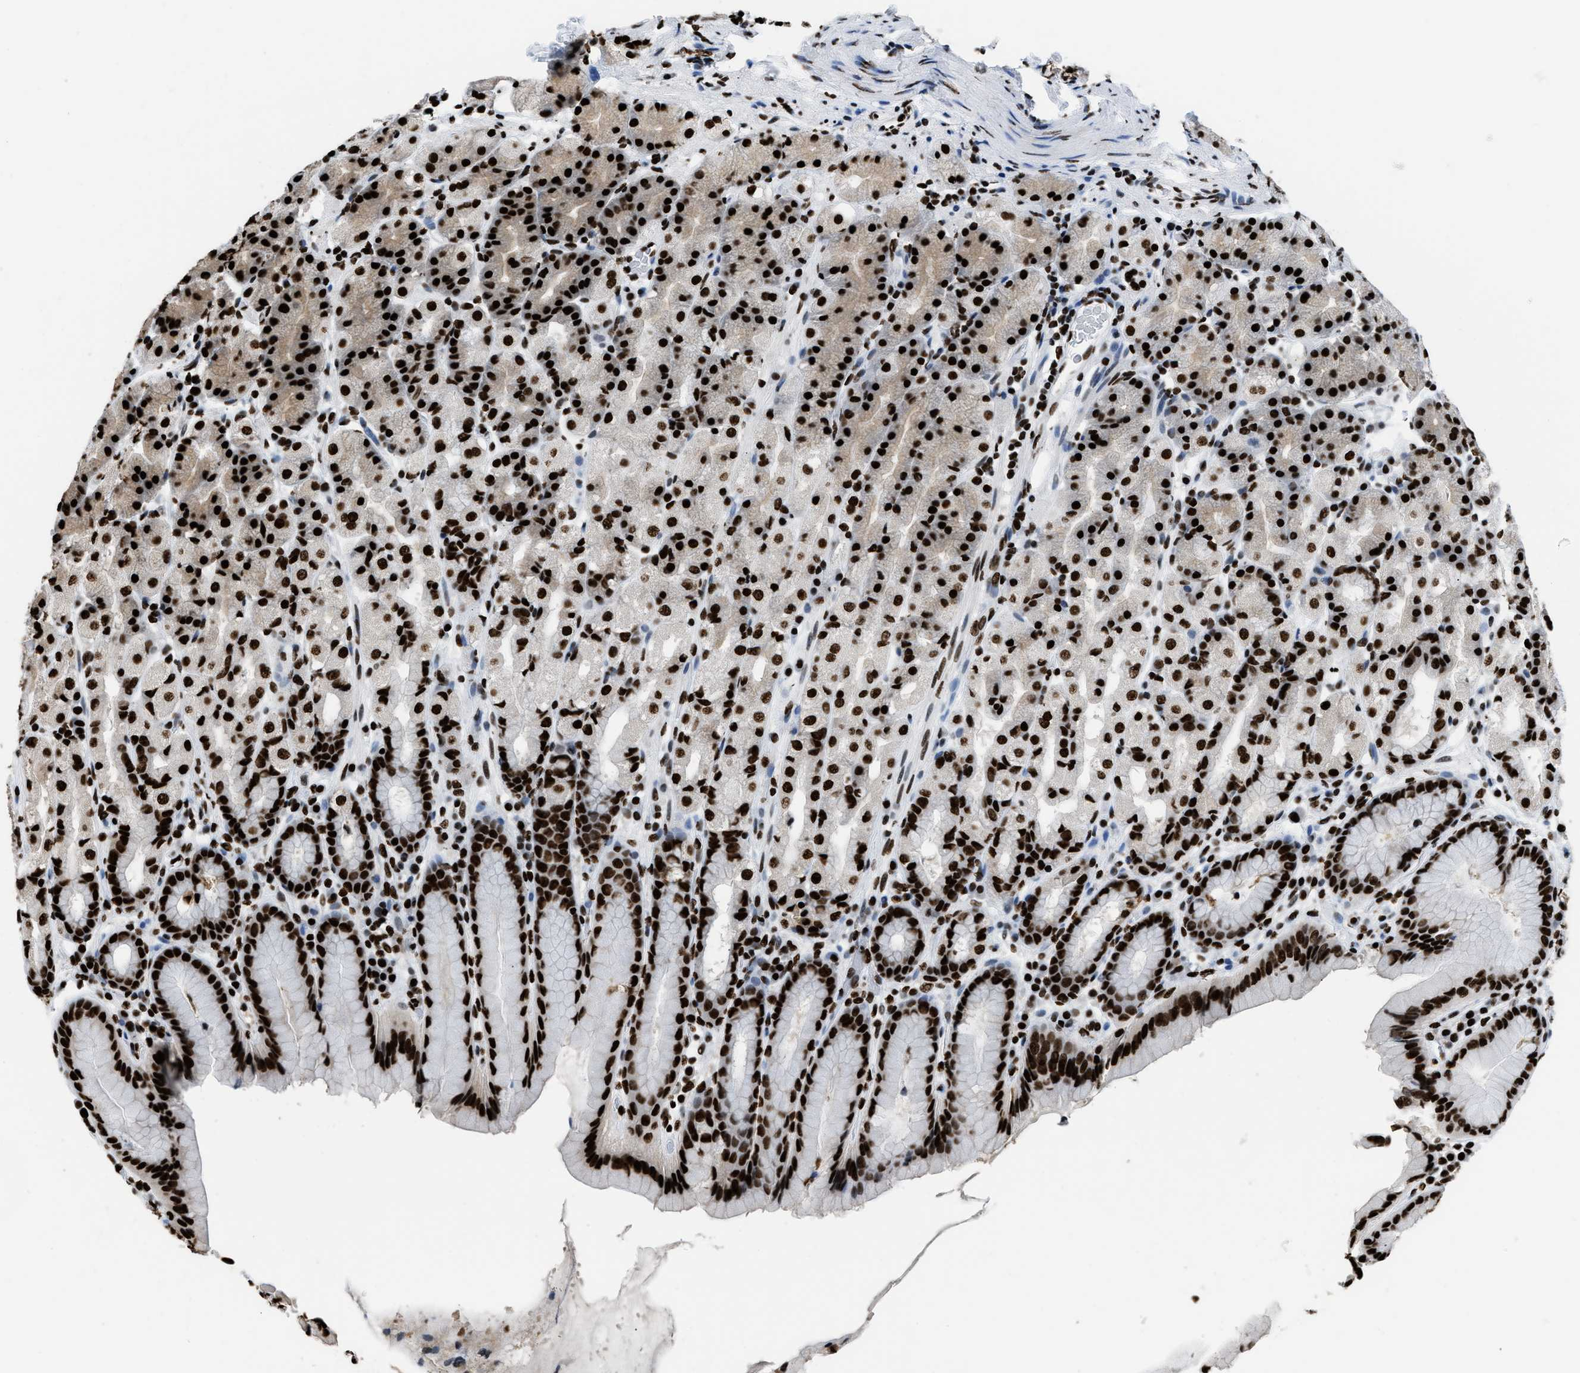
{"staining": {"intensity": "strong", "quantity": ">75%", "location": "nuclear"}, "tissue": "stomach", "cell_type": "Glandular cells", "image_type": "normal", "snomed": [{"axis": "morphology", "description": "Normal tissue, NOS"}, {"axis": "topography", "description": "Stomach, upper"}], "caption": "Stomach stained with DAB (3,3'-diaminobenzidine) IHC demonstrates high levels of strong nuclear expression in approximately >75% of glandular cells.", "gene": "HNRNPM", "patient": {"sex": "male", "age": 68}}